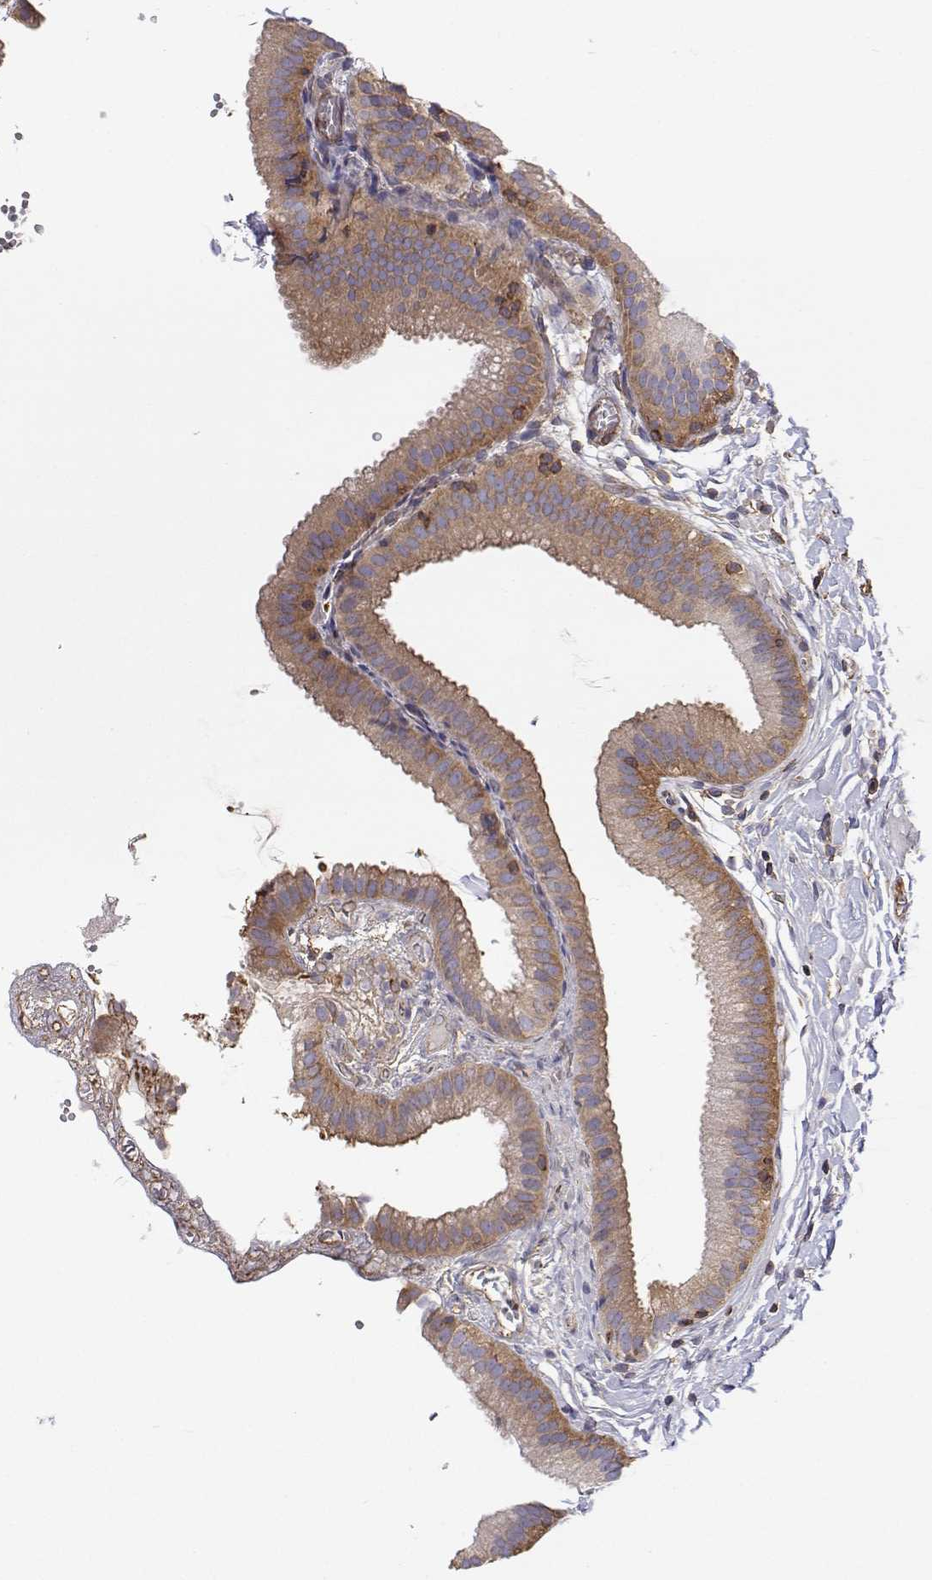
{"staining": {"intensity": "moderate", "quantity": ">75%", "location": "cytoplasmic/membranous"}, "tissue": "gallbladder", "cell_type": "Glandular cells", "image_type": "normal", "snomed": [{"axis": "morphology", "description": "Normal tissue, NOS"}, {"axis": "topography", "description": "Gallbladder"}], "caption": "IHC of normal human gallbladder shows medium levels of moderate cytoplasmic/membranous staining in approximately >75% of glandular cells. The staining is performed using DAB (3,3'-diaminobenzidine) brown chromogen to label protein expression. The nuclei are counter-stained blue using hematoxylin.", "gene": "MYH9", "patient": {"sex": "female", "age": 63}}